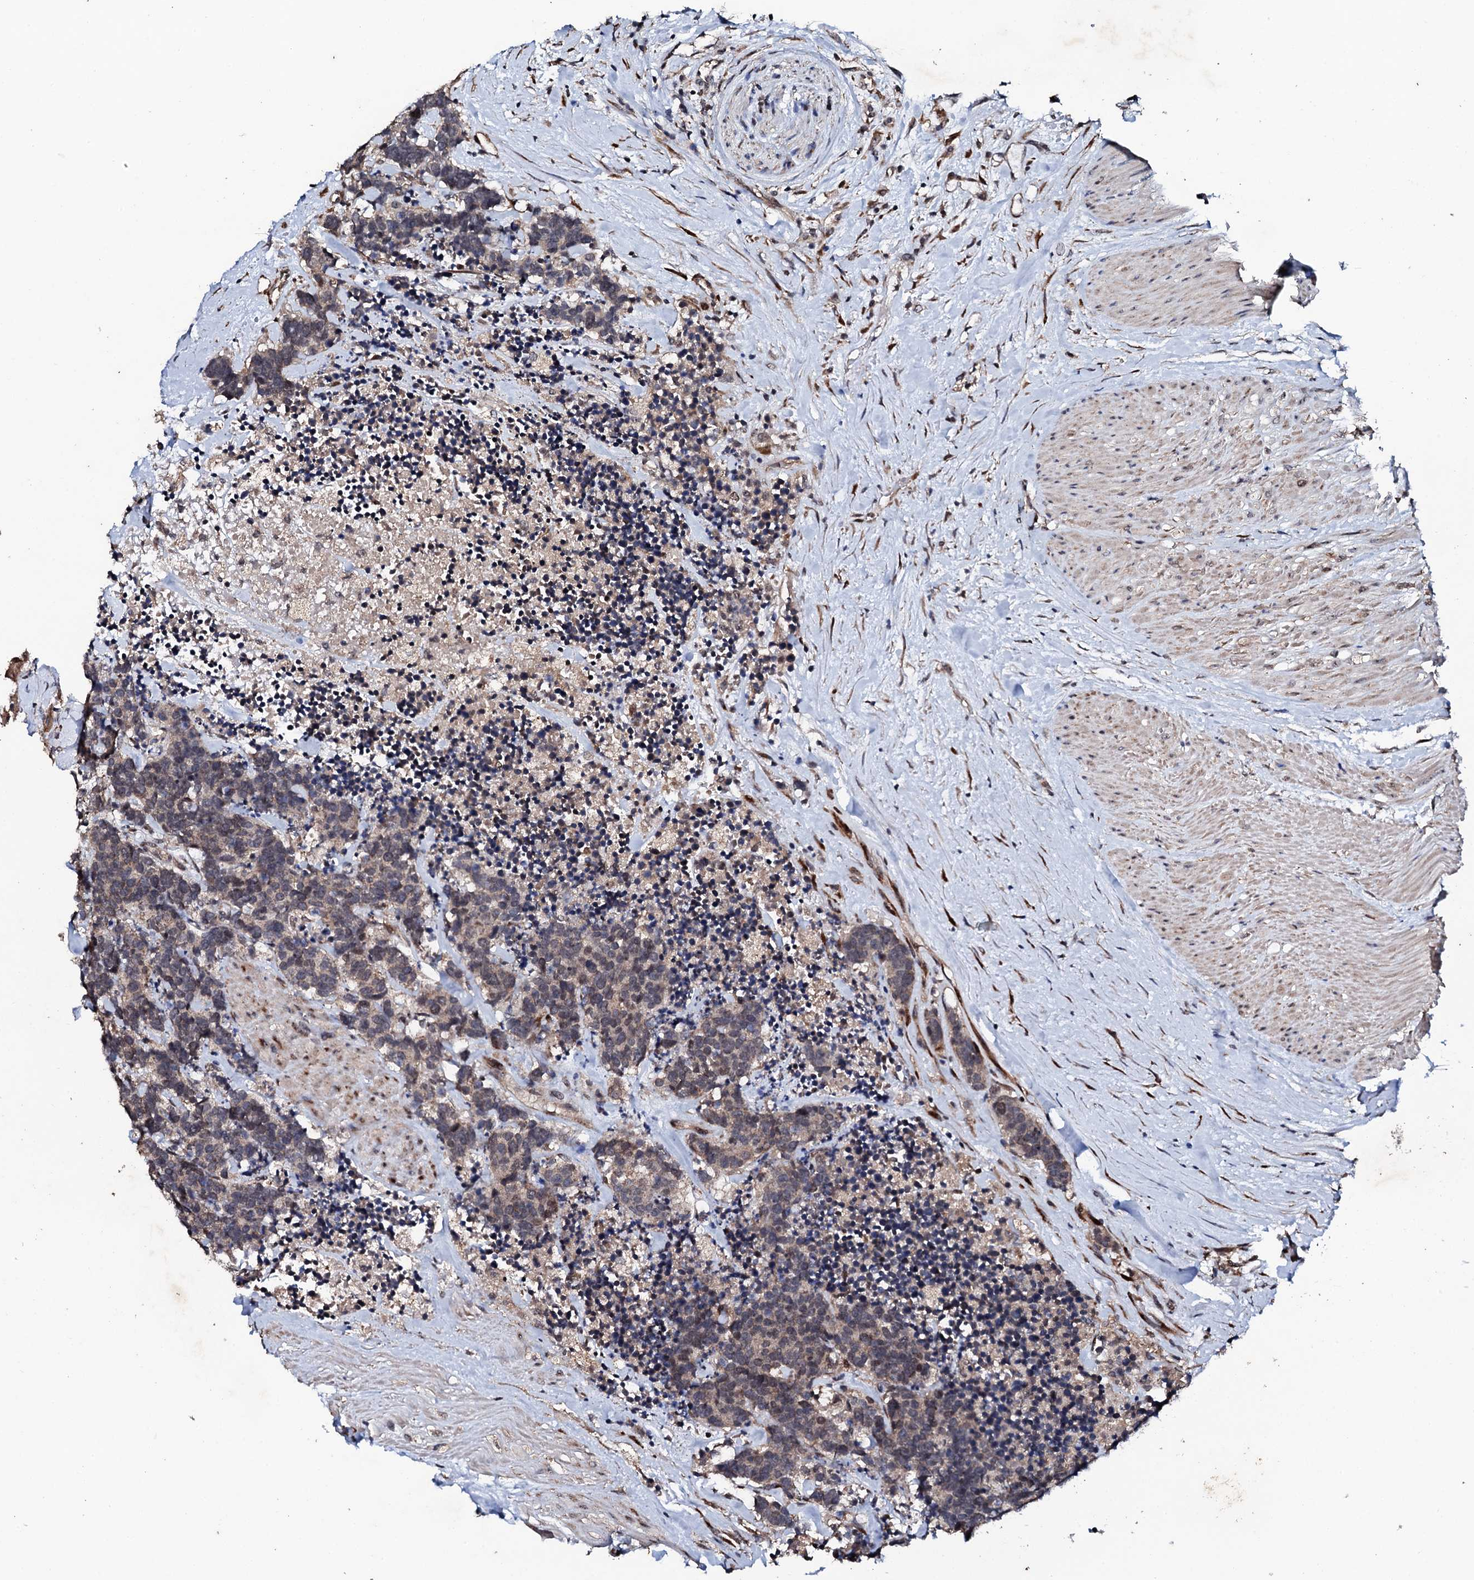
{"staining": {"intensity": "weak", "quantity": ">75%", "location": "cytoplasmic/membranous"}, "tissue": "carcinoid", "cell_type": "Tumor cells", "image_type": "cancer", "snomed": [{"axis": "morphology", "description": "Carcinoma, NOS"}, {"axis": "morphology", "description": "Carcinoid, malignant, NOS"}, {"axis": "topography", "description": "Urinary bladder"}], "caption": "Protein staining displays weak cytoplasmic/membranous expression in approximately >75% of tumor cells in carcinoid. (DAB IHC with brightfield microscopy, high magnification).", "gene": "FAM111A", "patient": {"sex": "male", "age": 57}}